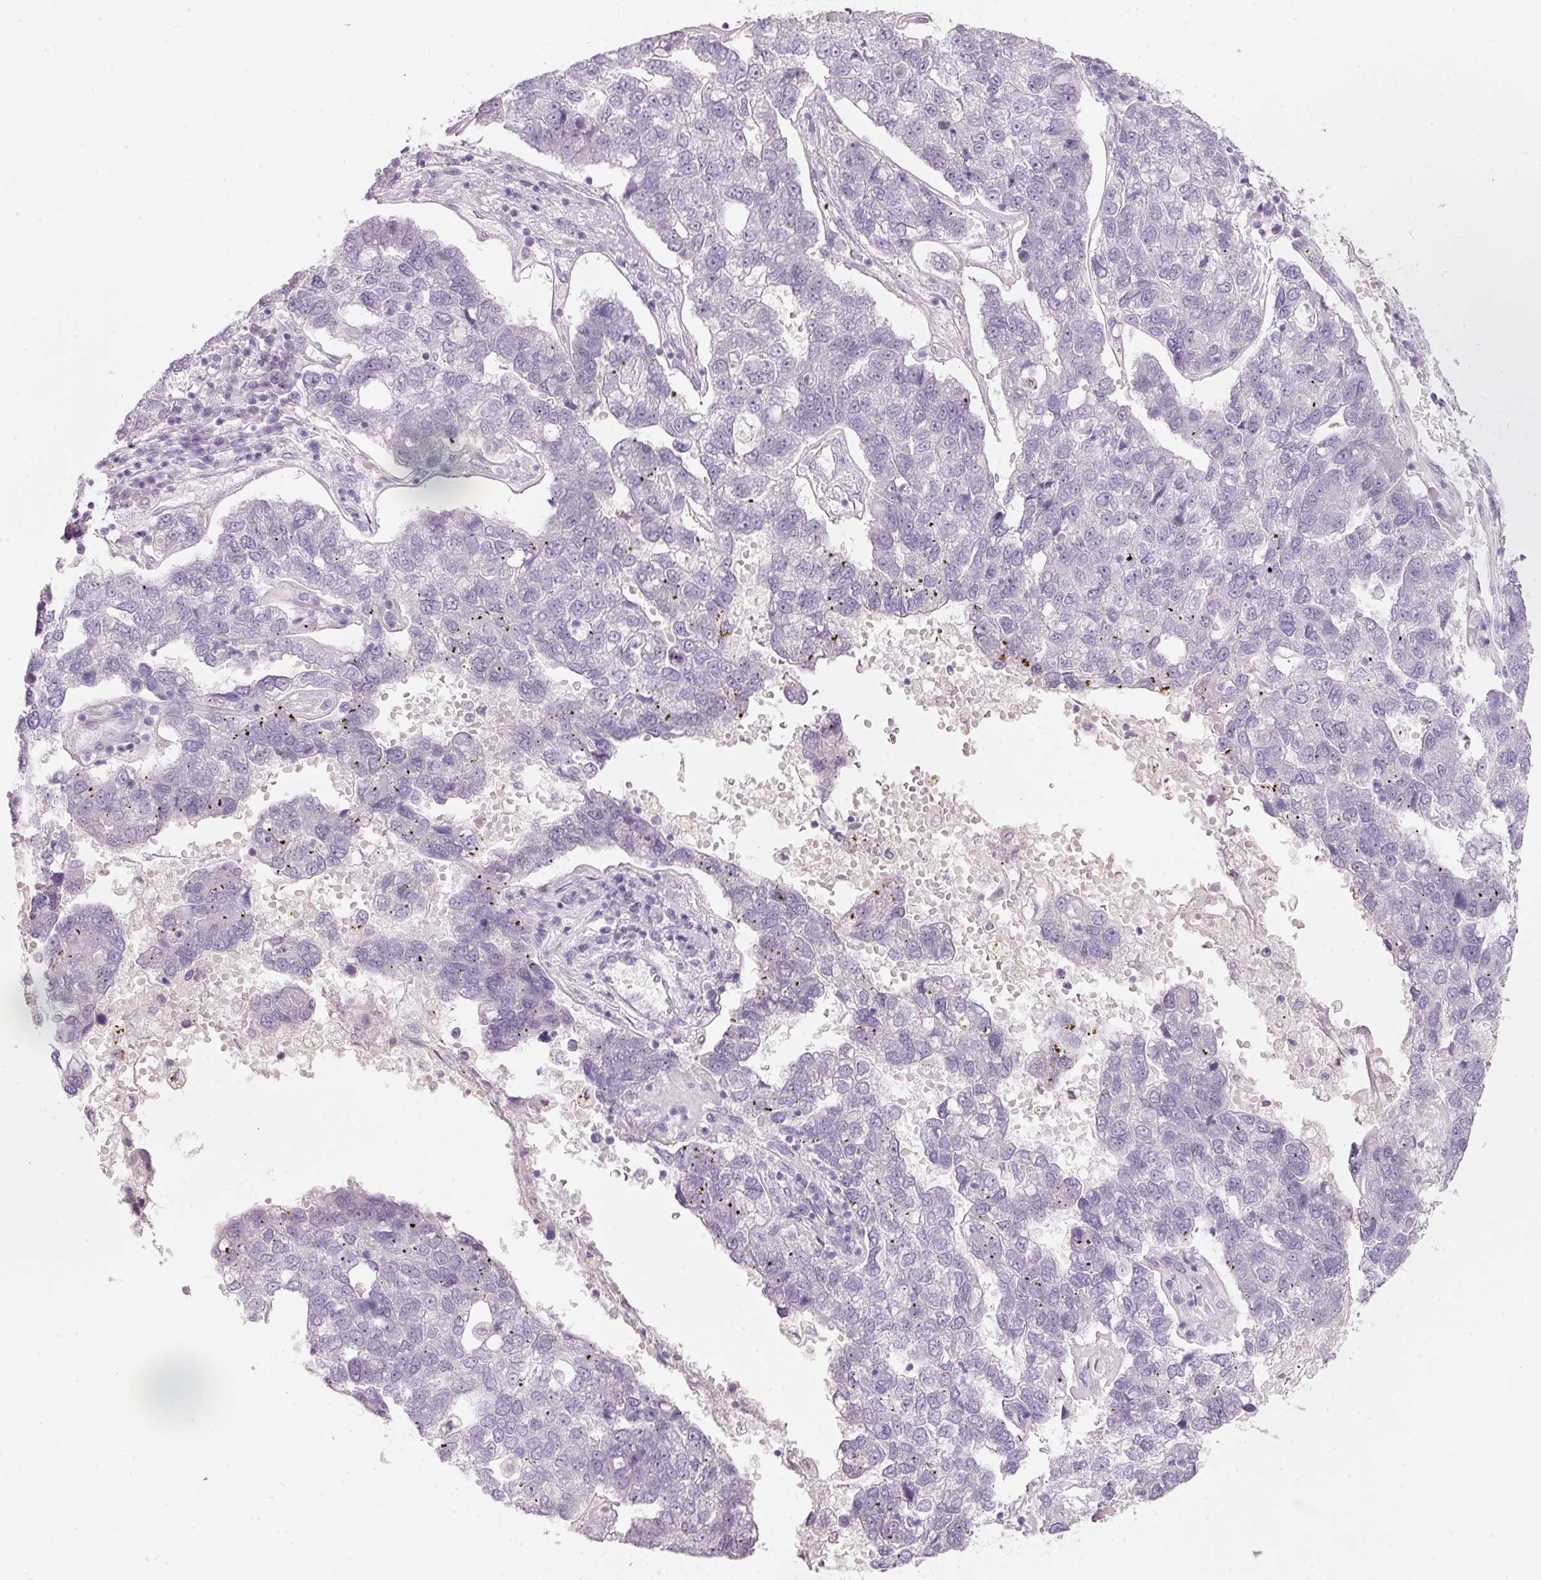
{"staining": {"intensity": "negative", "quantity": "none", "location": "none"}, "tissue": "pancreatic cancer", "cell_type": "Tumor cells", "image_type": "cancer", "snomed": [{"axis": "morphology", "description": "Adenocarcinoma, NOS"}, {"axis": "topography", "description": "Pancreas"}], "caption": "Tumor cells show no significant positivity in pancreatic adenocarcinoma. (DAB (3,3'-diaminobenzidine) IHC visualized using brightfield microscopy, high magnification).", "gene": "ENSG00000206549", "patient": {"sex": "female", "age": 61}}